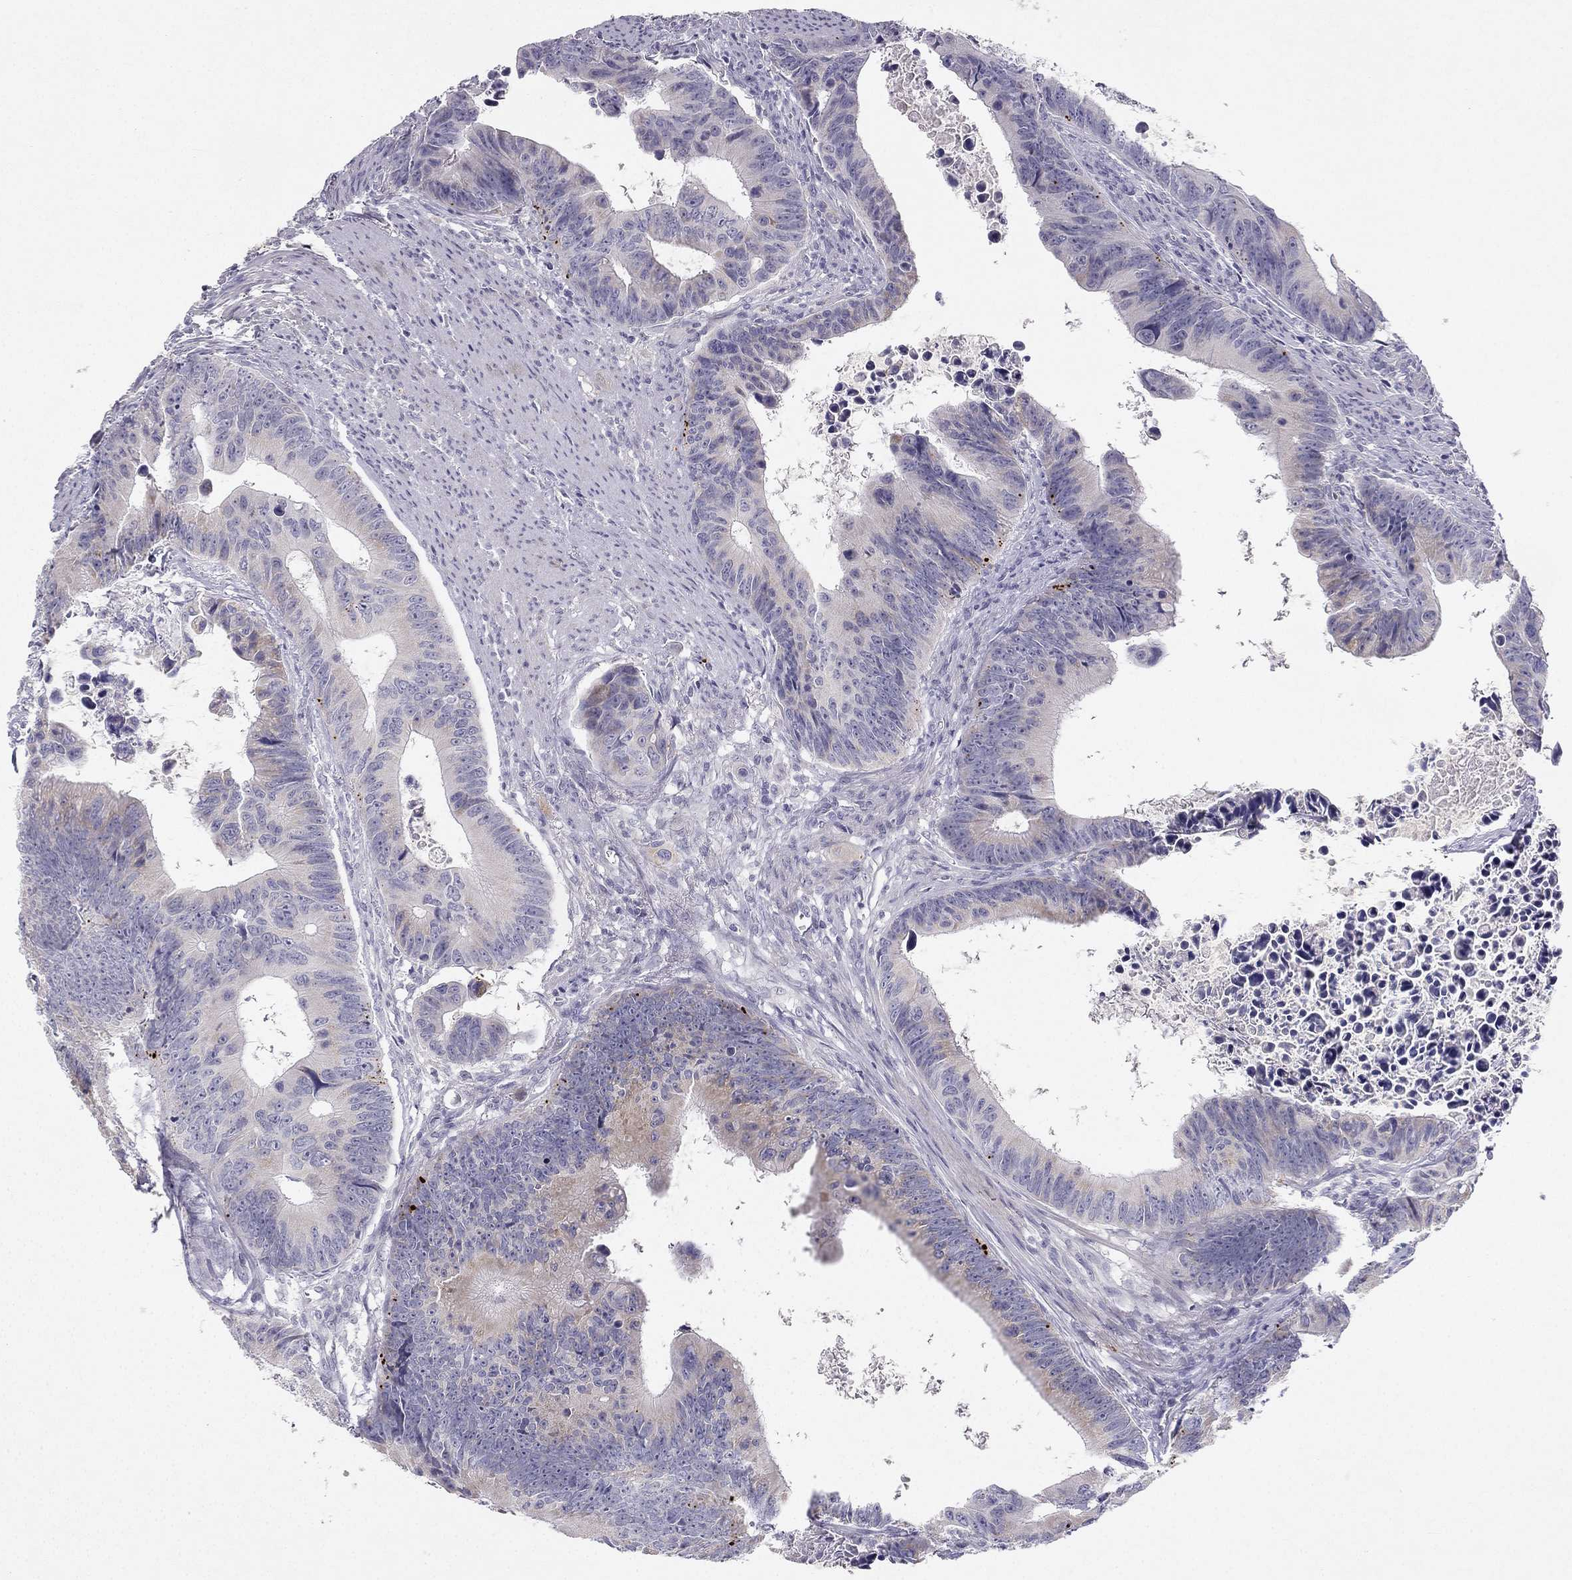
{"staining": {"intensity": "negative", "quantity": "none", "location": "none"}, "tissue": "colorectal cancer", "cell_type": "Tumor cells", "image_type": "cancer", "snomed": [{"axis": "morphology", "description": "Adenocarcinoma, NOS"}, {"axis": "topography", "description": "Colon"}], "caption": "DAB (3,3'-diaminobenzidine) immunohistochemical staining of colorectal adenocarcinoma shows no significant expression in tumor cells.", "gene": "SLC6A4", "patient": {"sex": "female", "age": 87}}